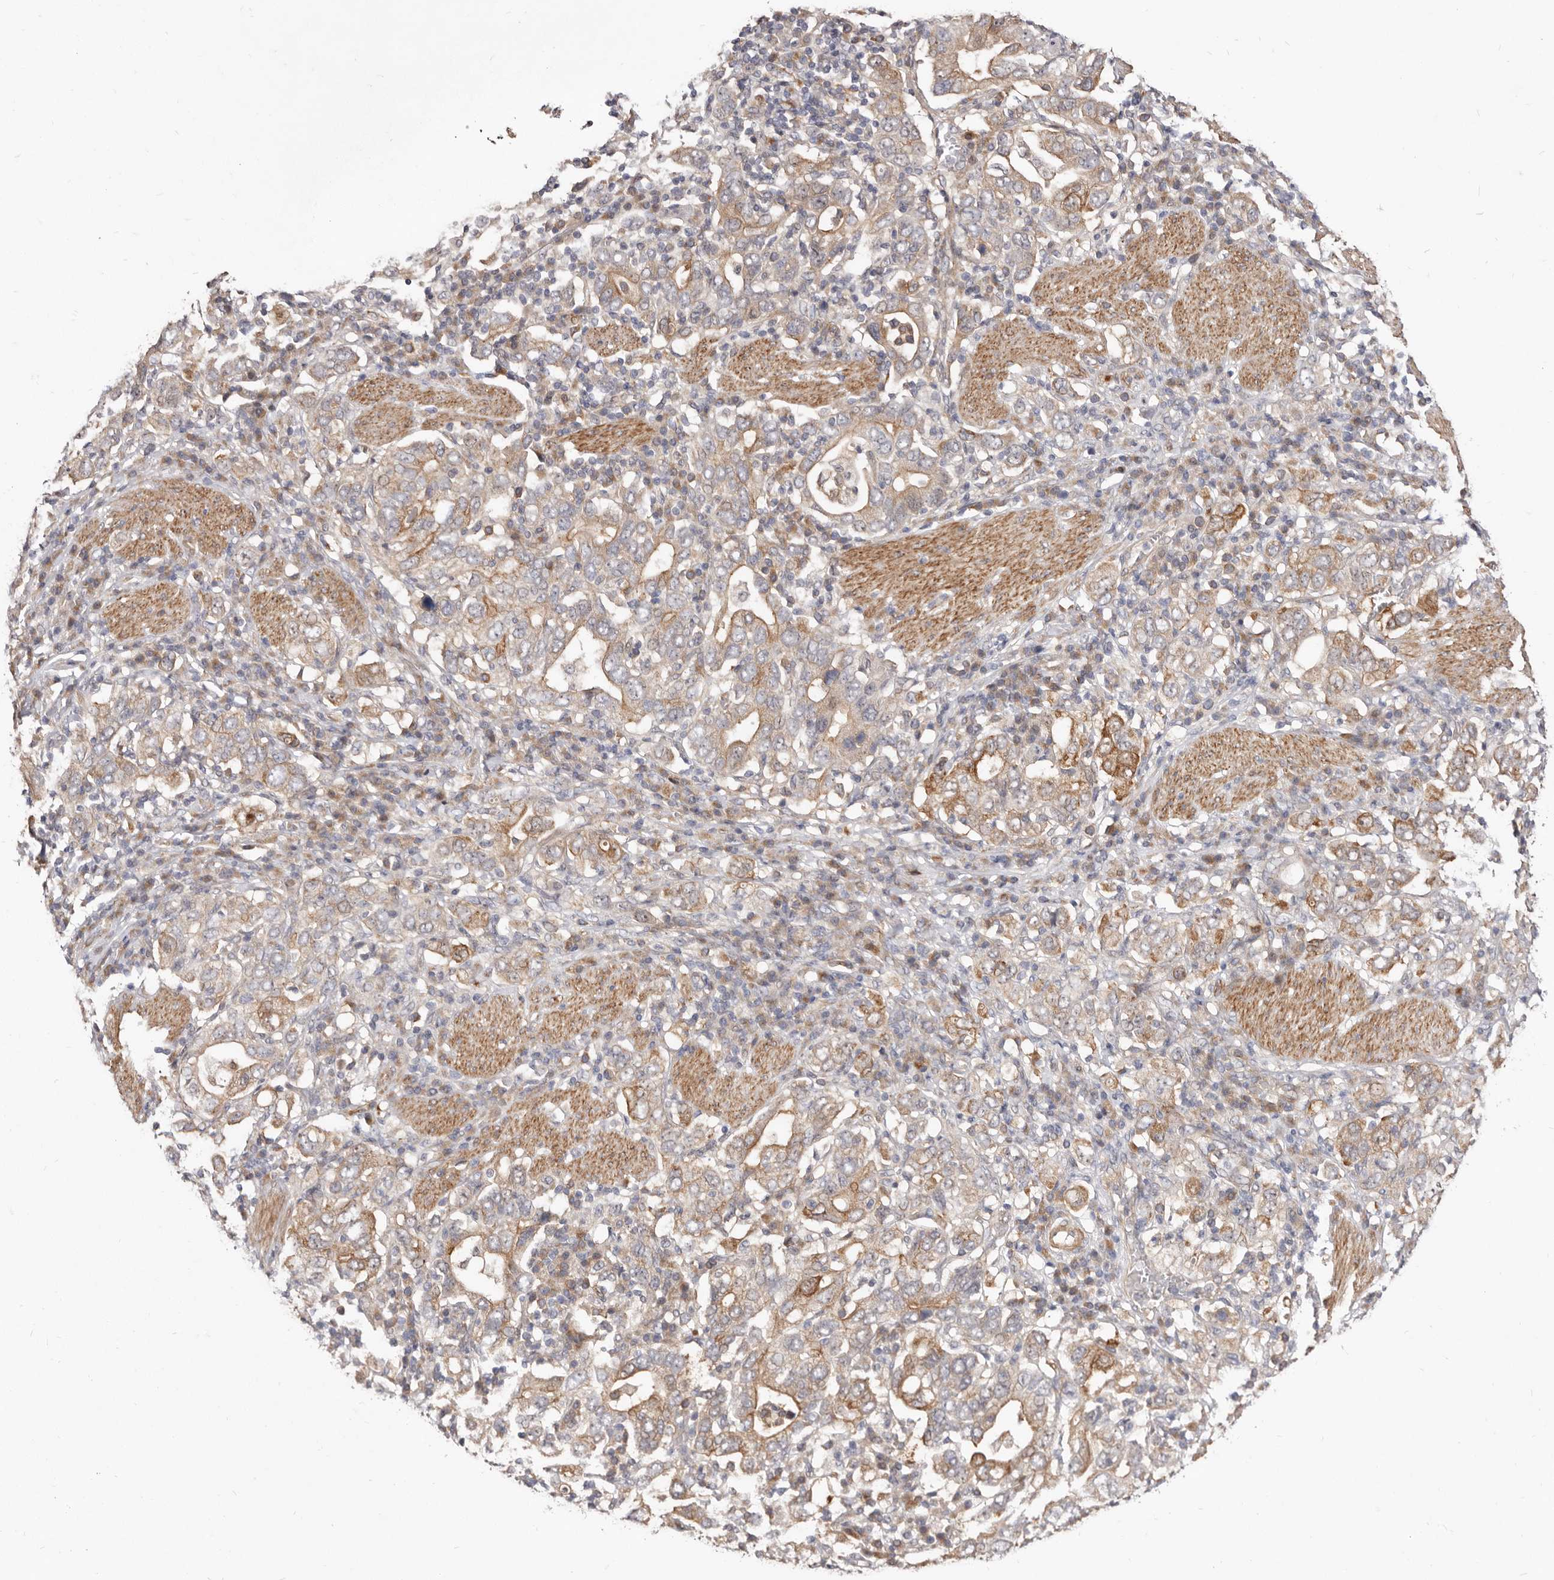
{"staining": {"intensity": "weak", "quantity": ">75%", "location": "cytoplasmic/membranous"}, "tissue": "stomach cancer", "cell_type": "Tumor cells", "image_type": "cancer", "snomed": [{"axis": "morphology", "description": "Adenocarcinoma, NOS"}, {"axis": "topography", "description": "Stomach, upper"}], "caption": "A photomicrograph showing weak cytoplasmic/membranous staining in about >75% of tumor cells in stomach adenocarcinoma, as visualized by brown immunohistochemical staining.", "gene": "GPATCH4", "patient": {"sex": "male", "age": 62}}